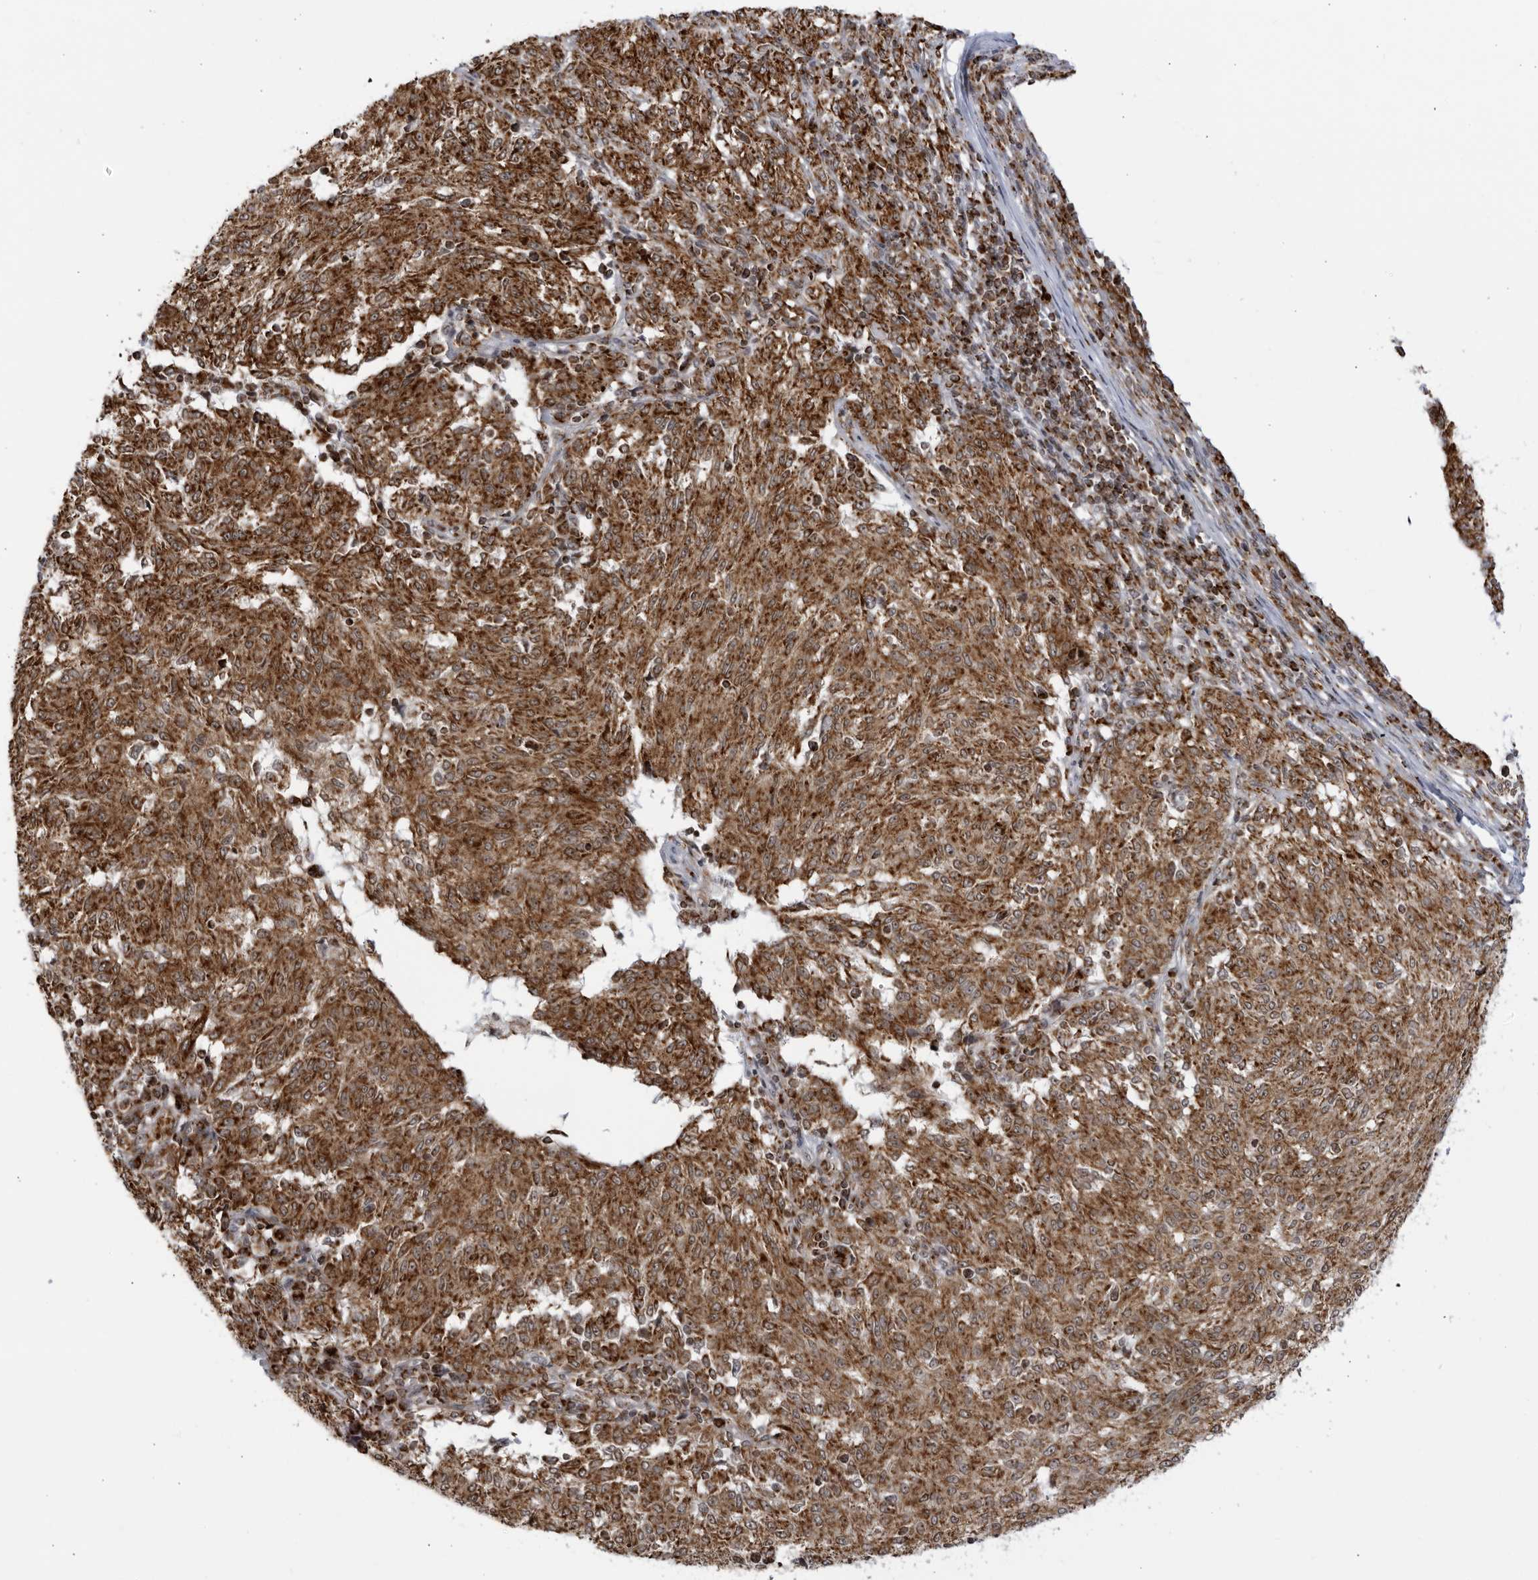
{"staining": {"intensity": "strong", "quantity": ">75%", "location": "cytoplasmic/membranous,nuclear"}, "tissue": "melanoma", "cell_type": "Tumor cells", "image_type": "cancer", "snomed": [{"axis": "morphology", "description": "Malignant melanoma, NOS"}, {"axis": "topography", "description": "Skin"}], "caption": "Immunohistochemical staining of human melanoma demonstrates strong cytoplasmic/membranous and nuclear protein positivity in approximately >75% of tumor cells.", "gene": "RBM34", "patient": {"sex": "female", "age": 72}}